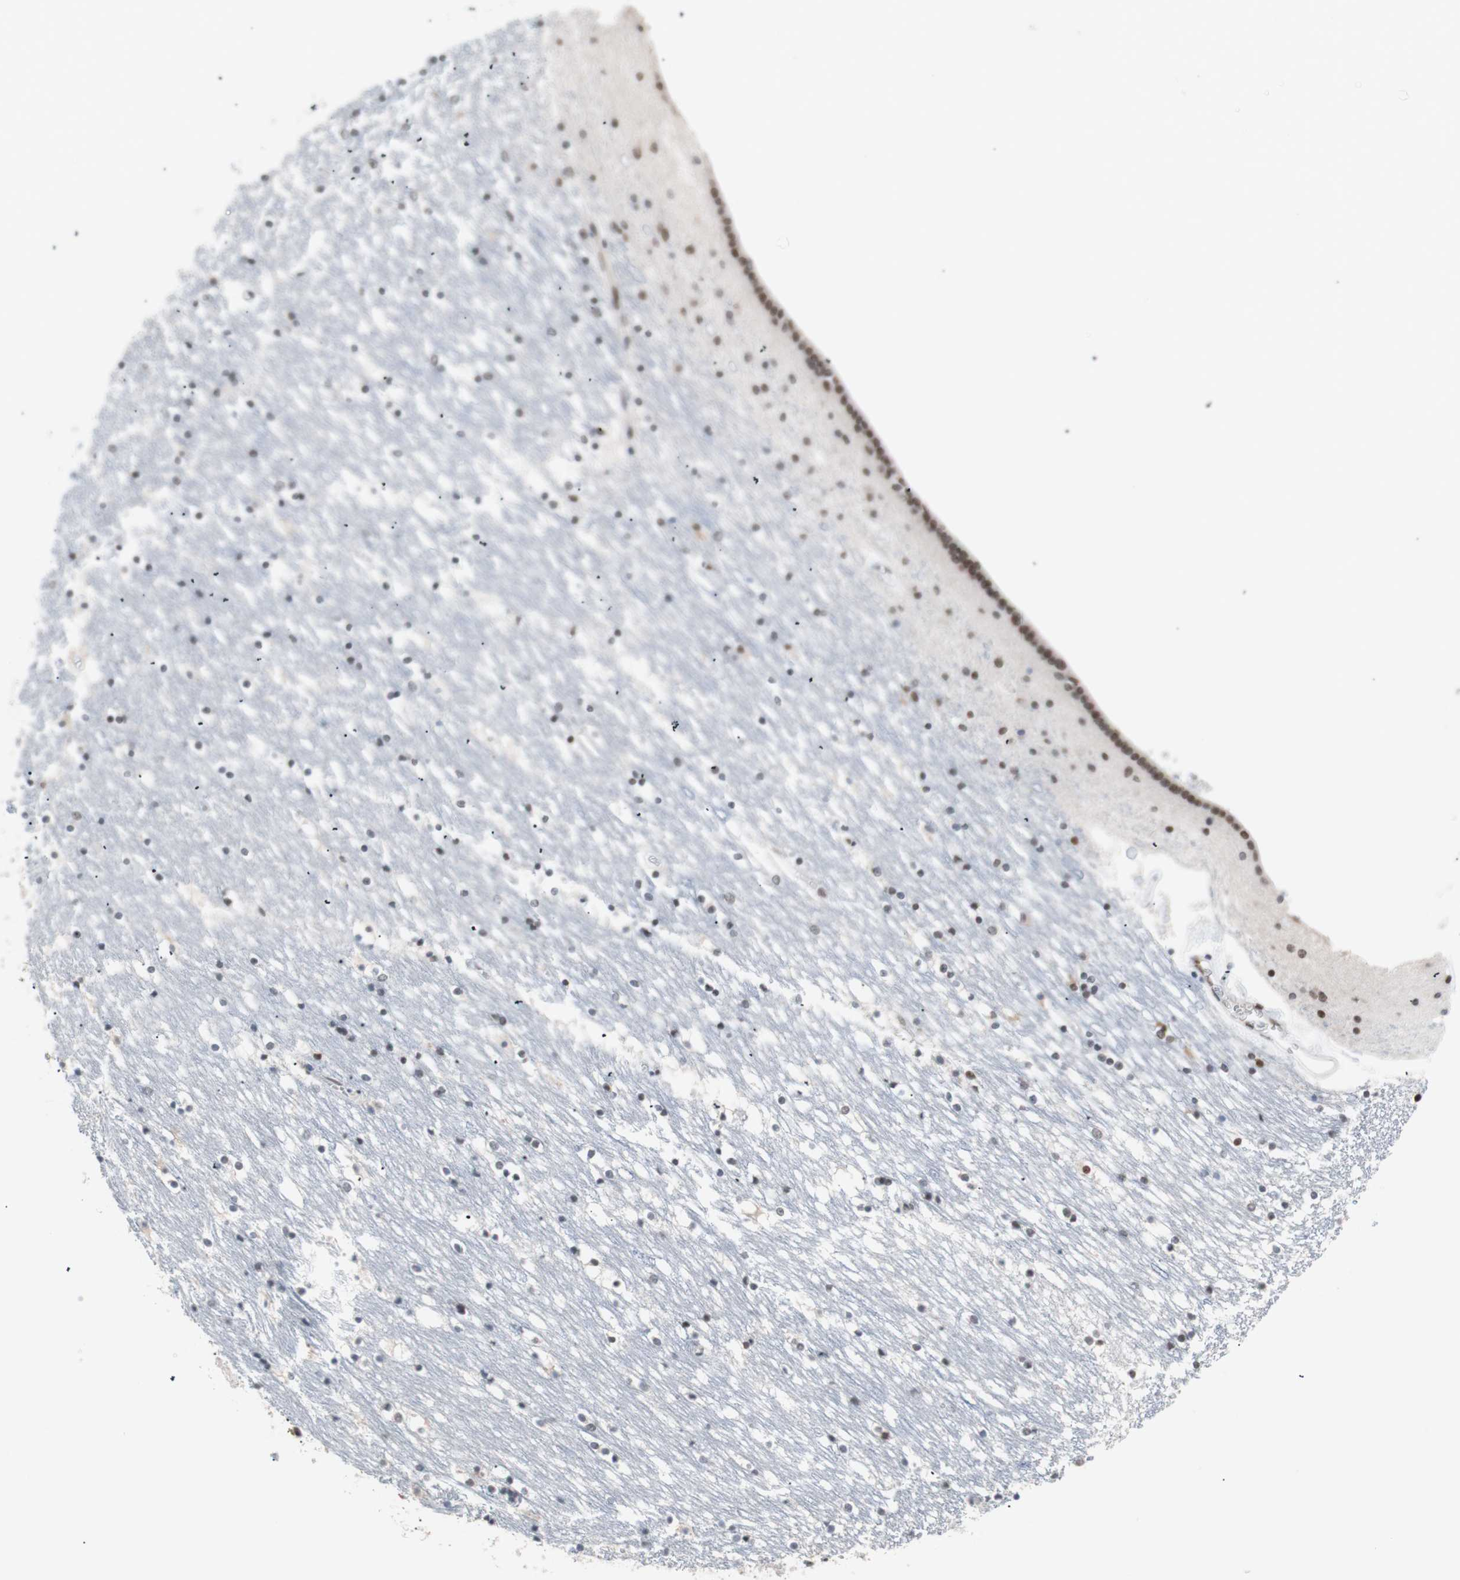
{"staining": {"intensity": "weak", "quantity": "<25%", "location": "nuclear"}, "tissue": "caudate", "cell_type": "Glial cells", "image_type": "normal", "snomed": [{"axis": "morphology", "description": "Normal tissue, NOS"}, {"axis": "topography", "description": "Lateral ventricle wall"}], "caption": "Histopathology image shows no significant protein staining in glial cells of benign caudate.", "gene": "LIG3", "patient": {"sex": "male", "age": 45}}